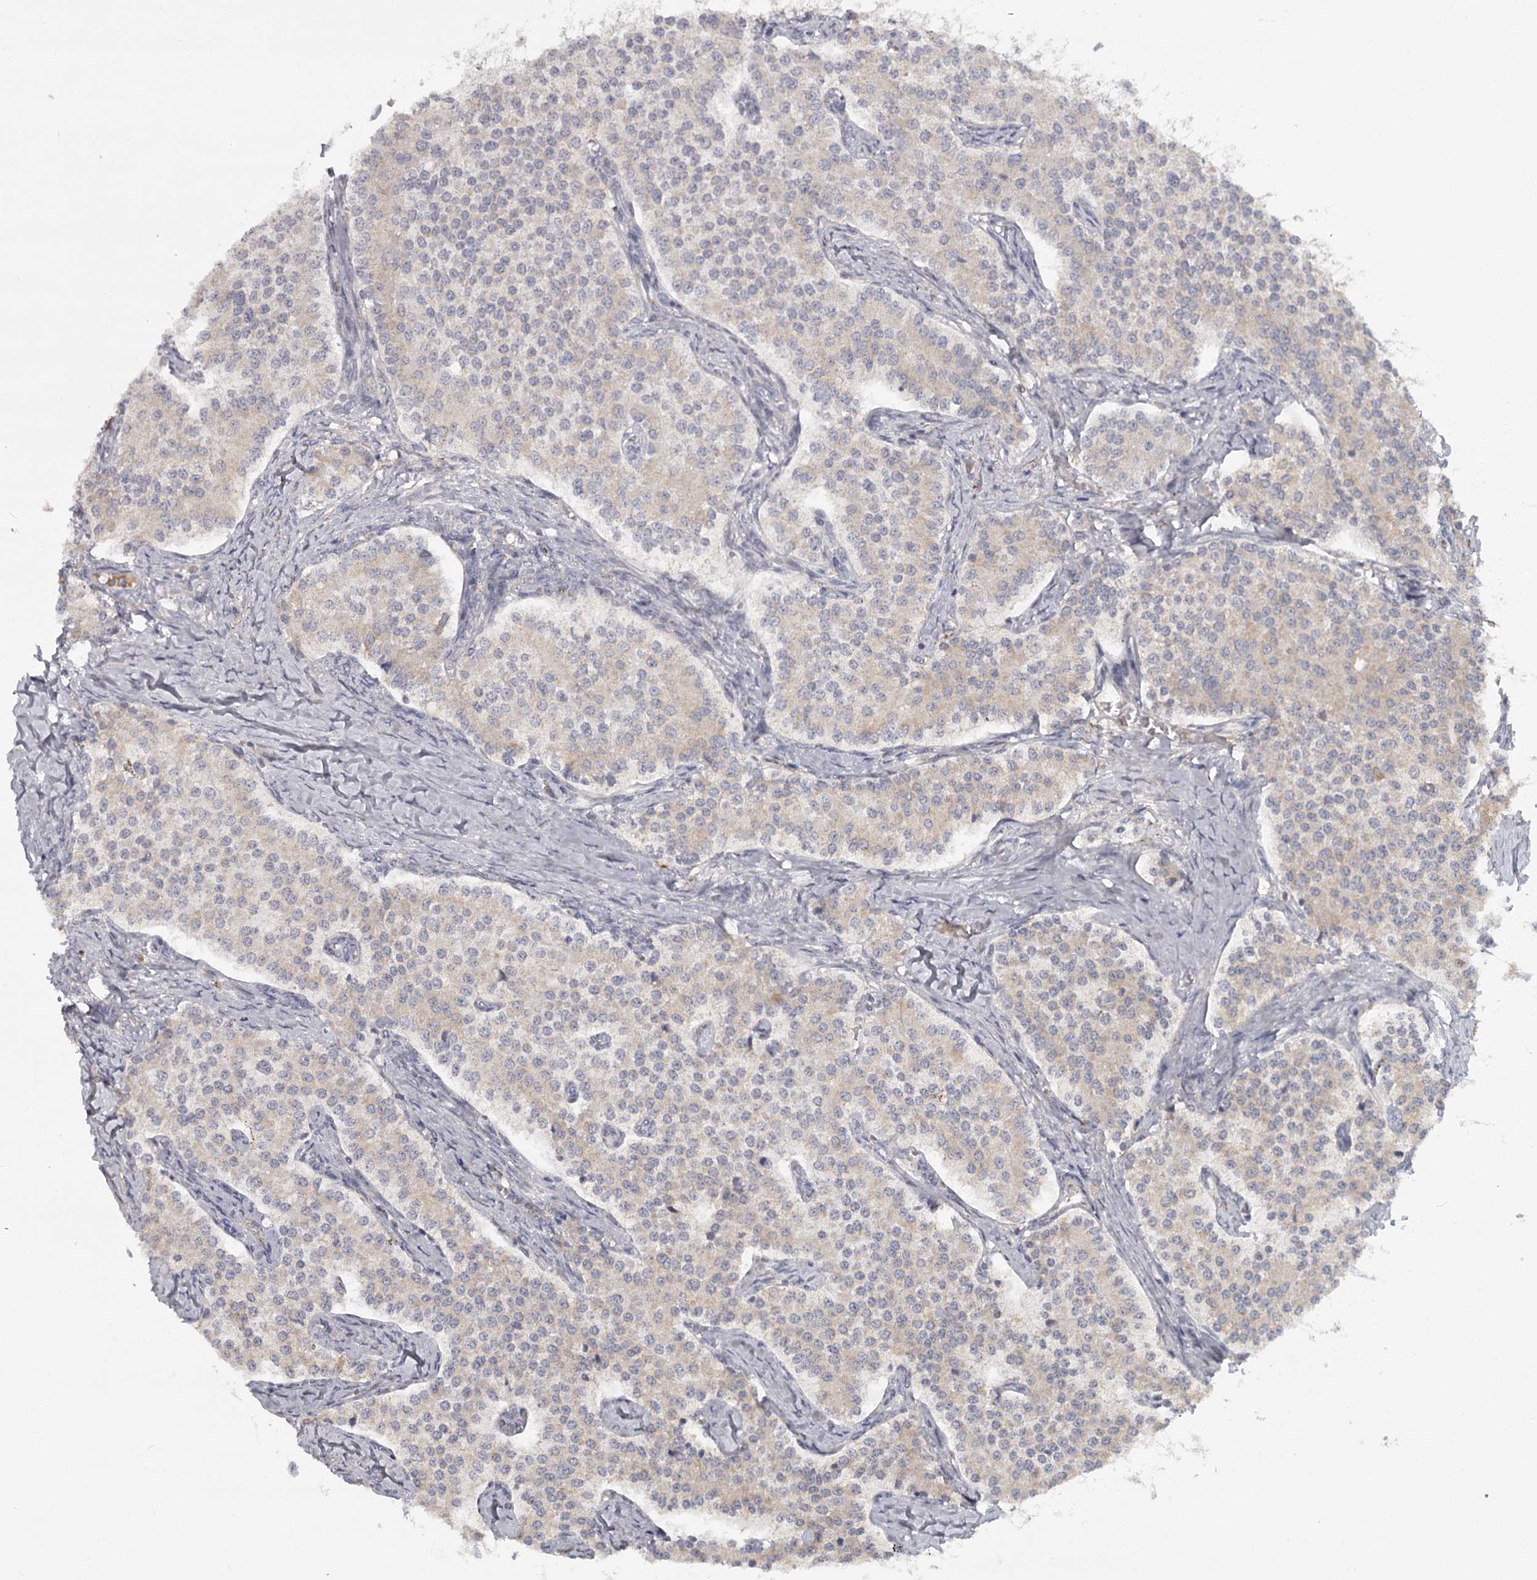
{"staining": {"intensity": "negative", "quantity": "none", "location": "none"}, "tissue": "carcinoid", "cell_type": "Tumor cells", "image_type": "cancer", "snomed": [{"axis": "morphology", "description": "Carcinoid, malignant, NOS"}, {"axis": "topography", "description": "Colon"}], "caption": "DAB immunohistochemical staining of human carcinoid exhibits no significant positivity in tumor cells.", "gene": "CDC123", "patient": {"sex": "female", "age": 52}}